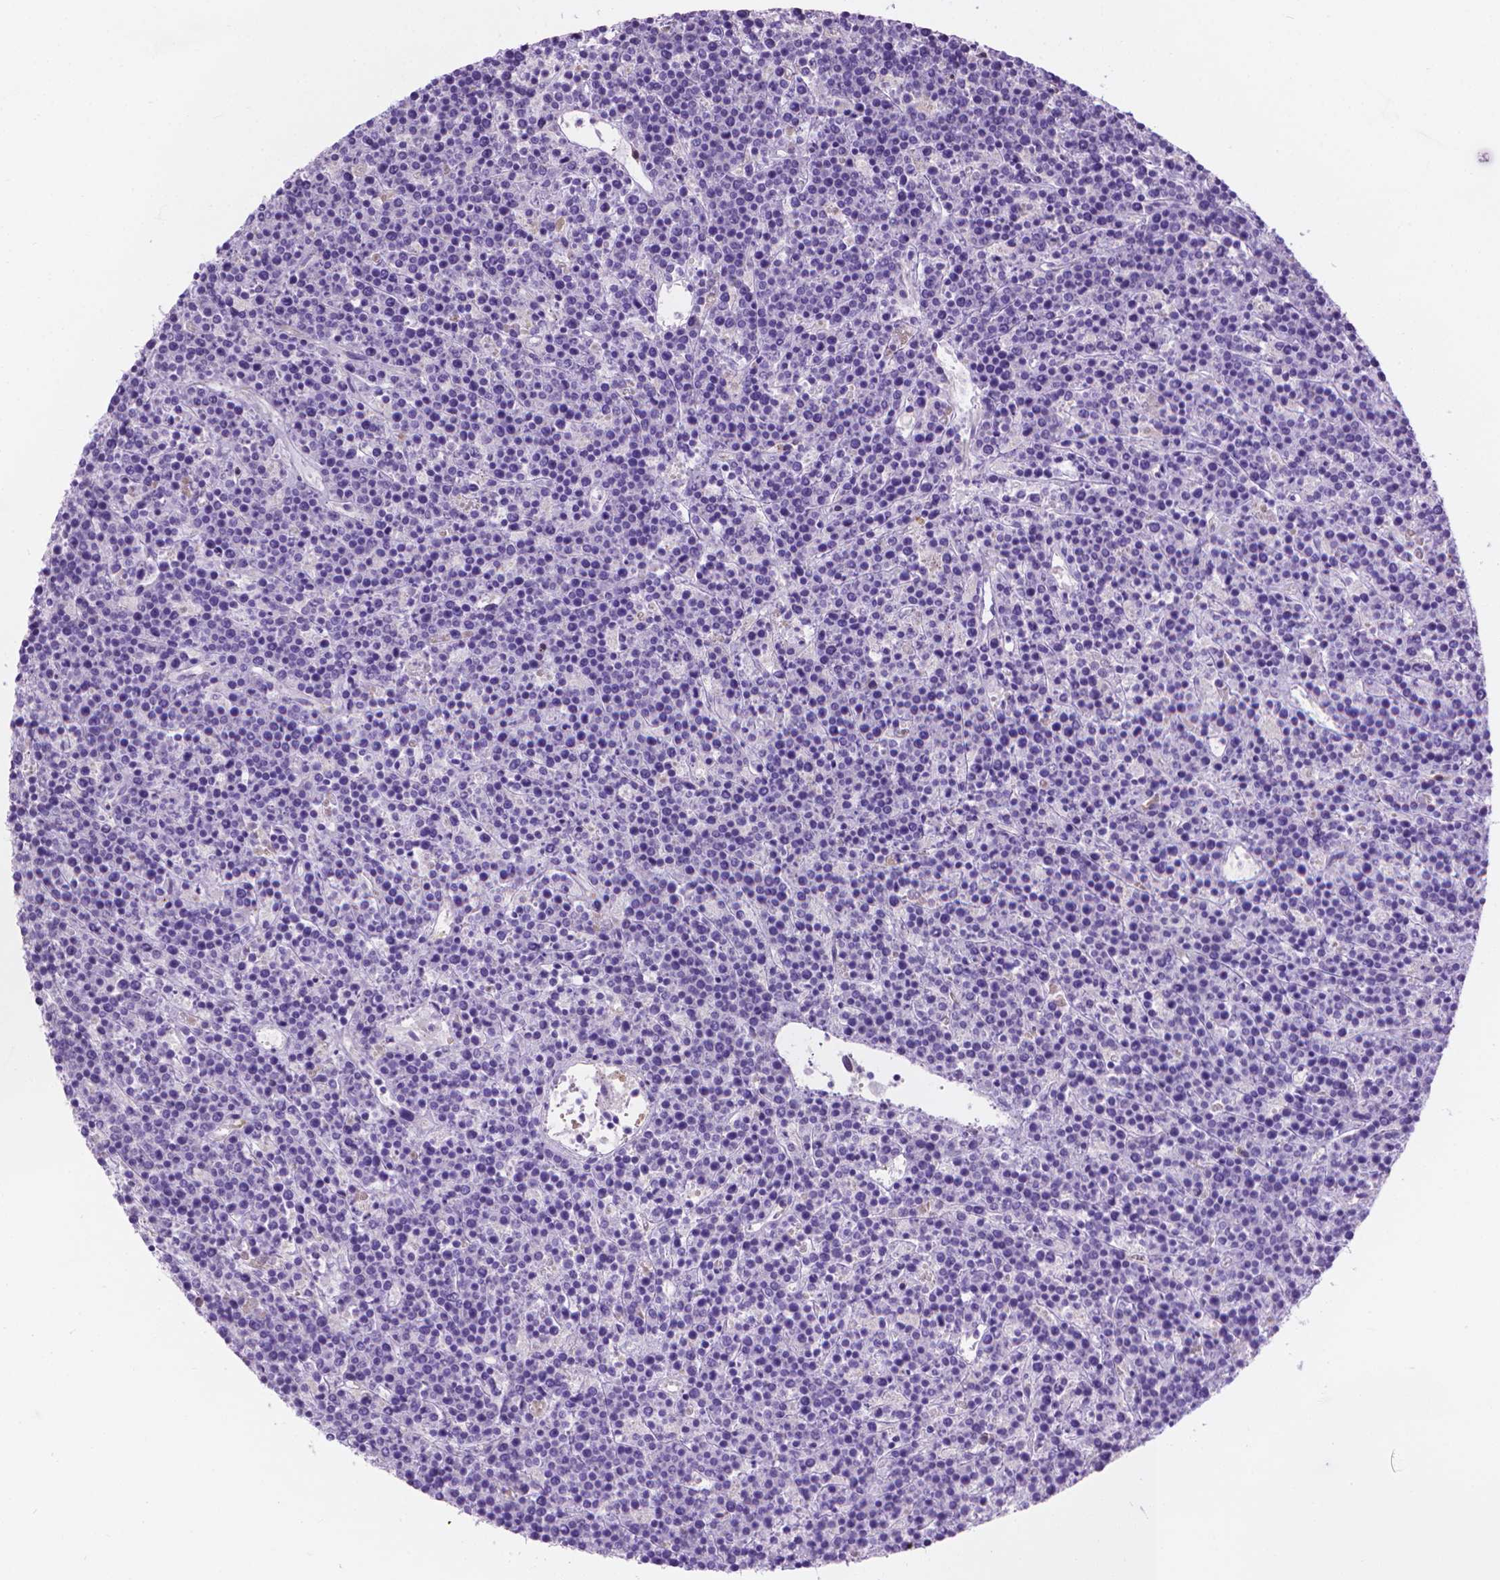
{"staining": {"intensity": "negative", "quantity": "none", "location": "none"}, "tissue": "lymphoma", "cell_type": "Tumor cells", "image_type": "cancer", "snomed": [{"axis": "morphology", "description": "Malignant lymphoma, non-Hodgkin's type, High grade"}, {"axis": "topography", "description": "Ovary"}], "caption": "Micrograph shows no significant protein staining in tumor cells of lymphoma.", "gene": "CLIC4", "patient": {"sex": "female", "age": 56}}